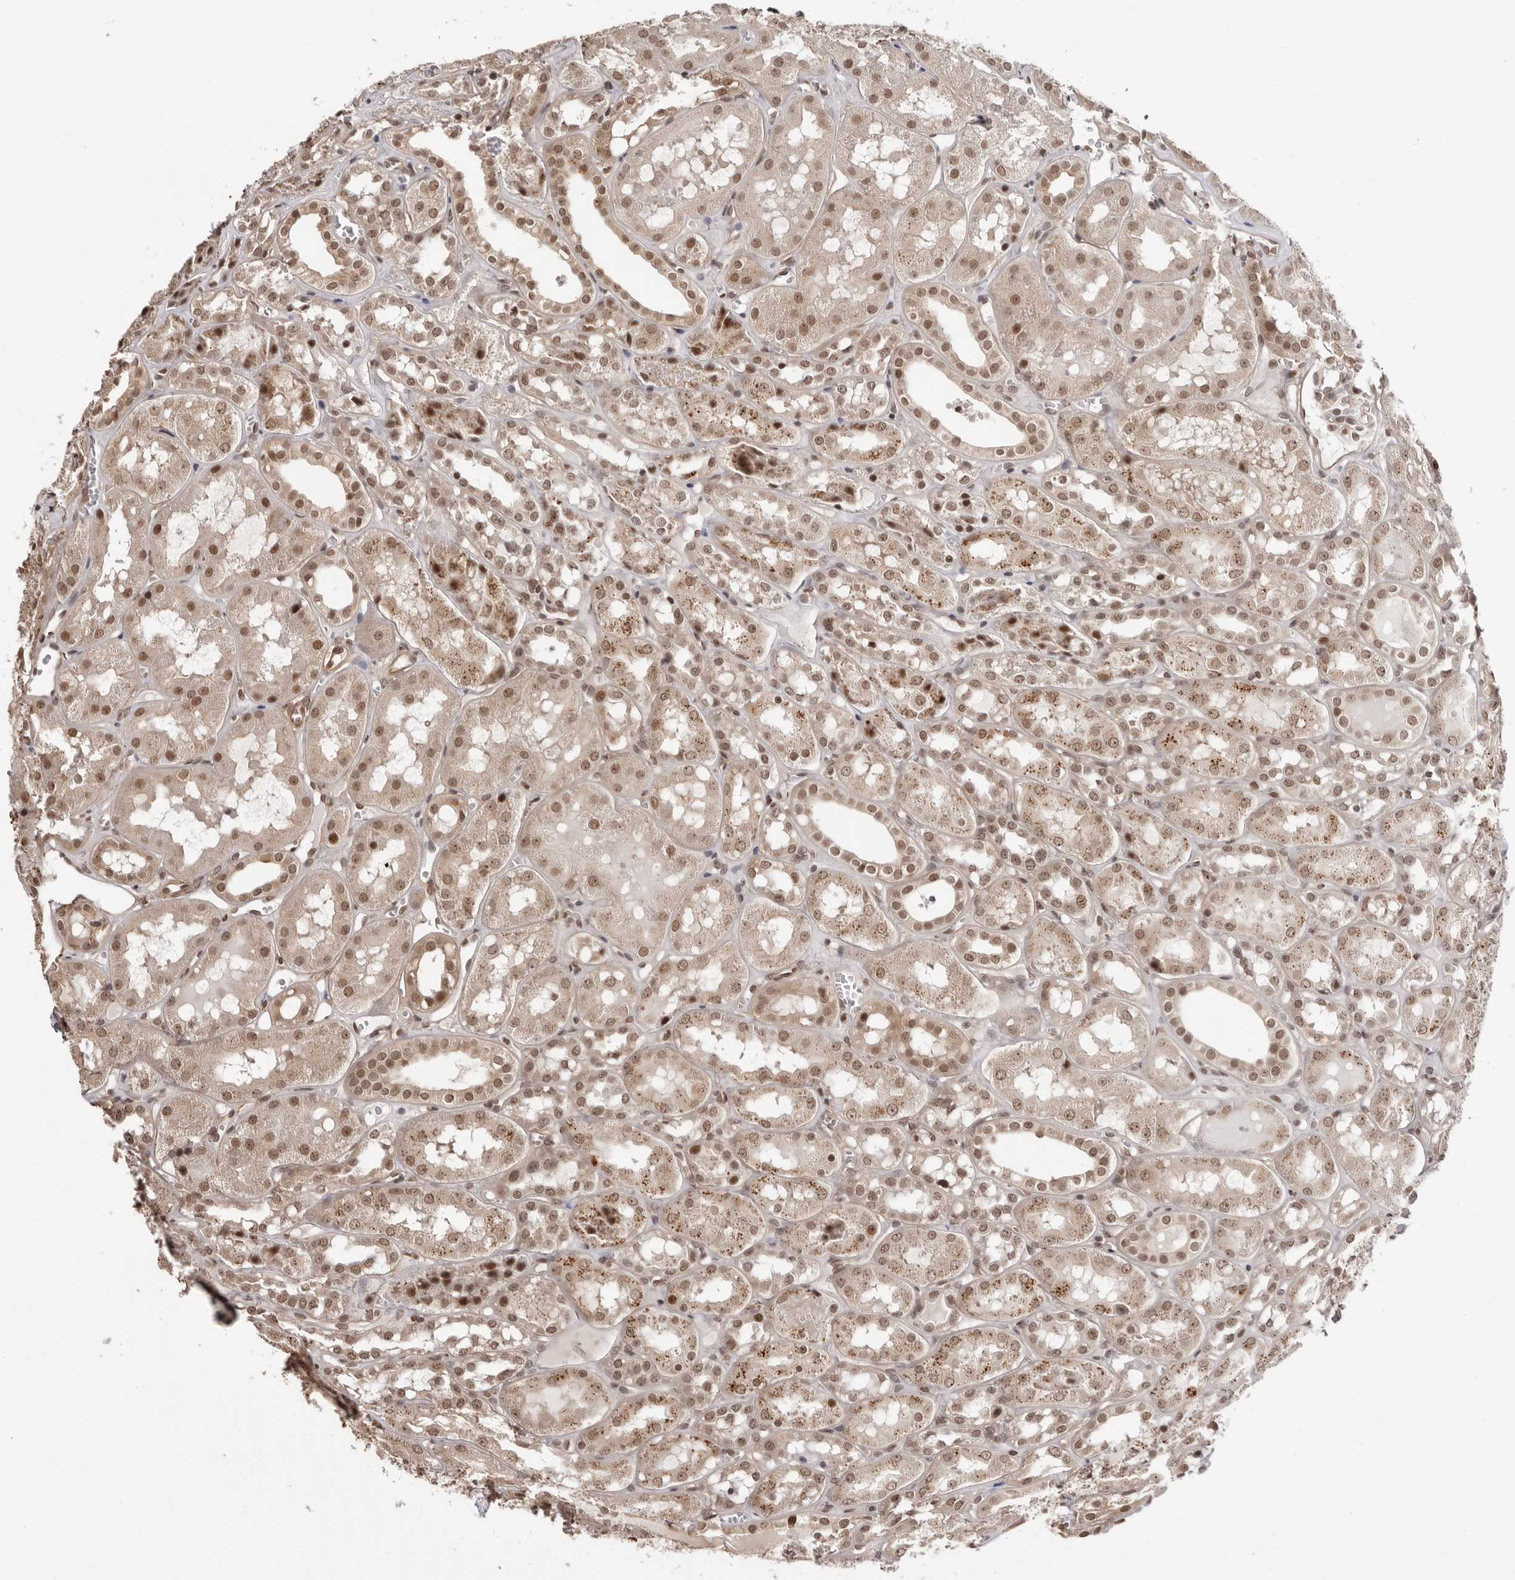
{"staining": {"intensity": "moderate", "quantity": ">75%", "location": "cytoplasmic/membranous,nuclear"}, "tissue": "kidney", "cell_type": "Cells in glomeruli", "image_type": "normal", "snomed": [{"axis": "morphology", "description": "Normal tissue, NOS"}, {"axis": "topography", "description": "Kidney"}], "caption": "Benign kidney displays moderate cytoplasmic/membranous,nuclear expression in approximately >75% of cells in glomeruli, visualized by immunohistochemistry.", "gene": "SDE2", "patient": {"sex": "male", "age": 16}}